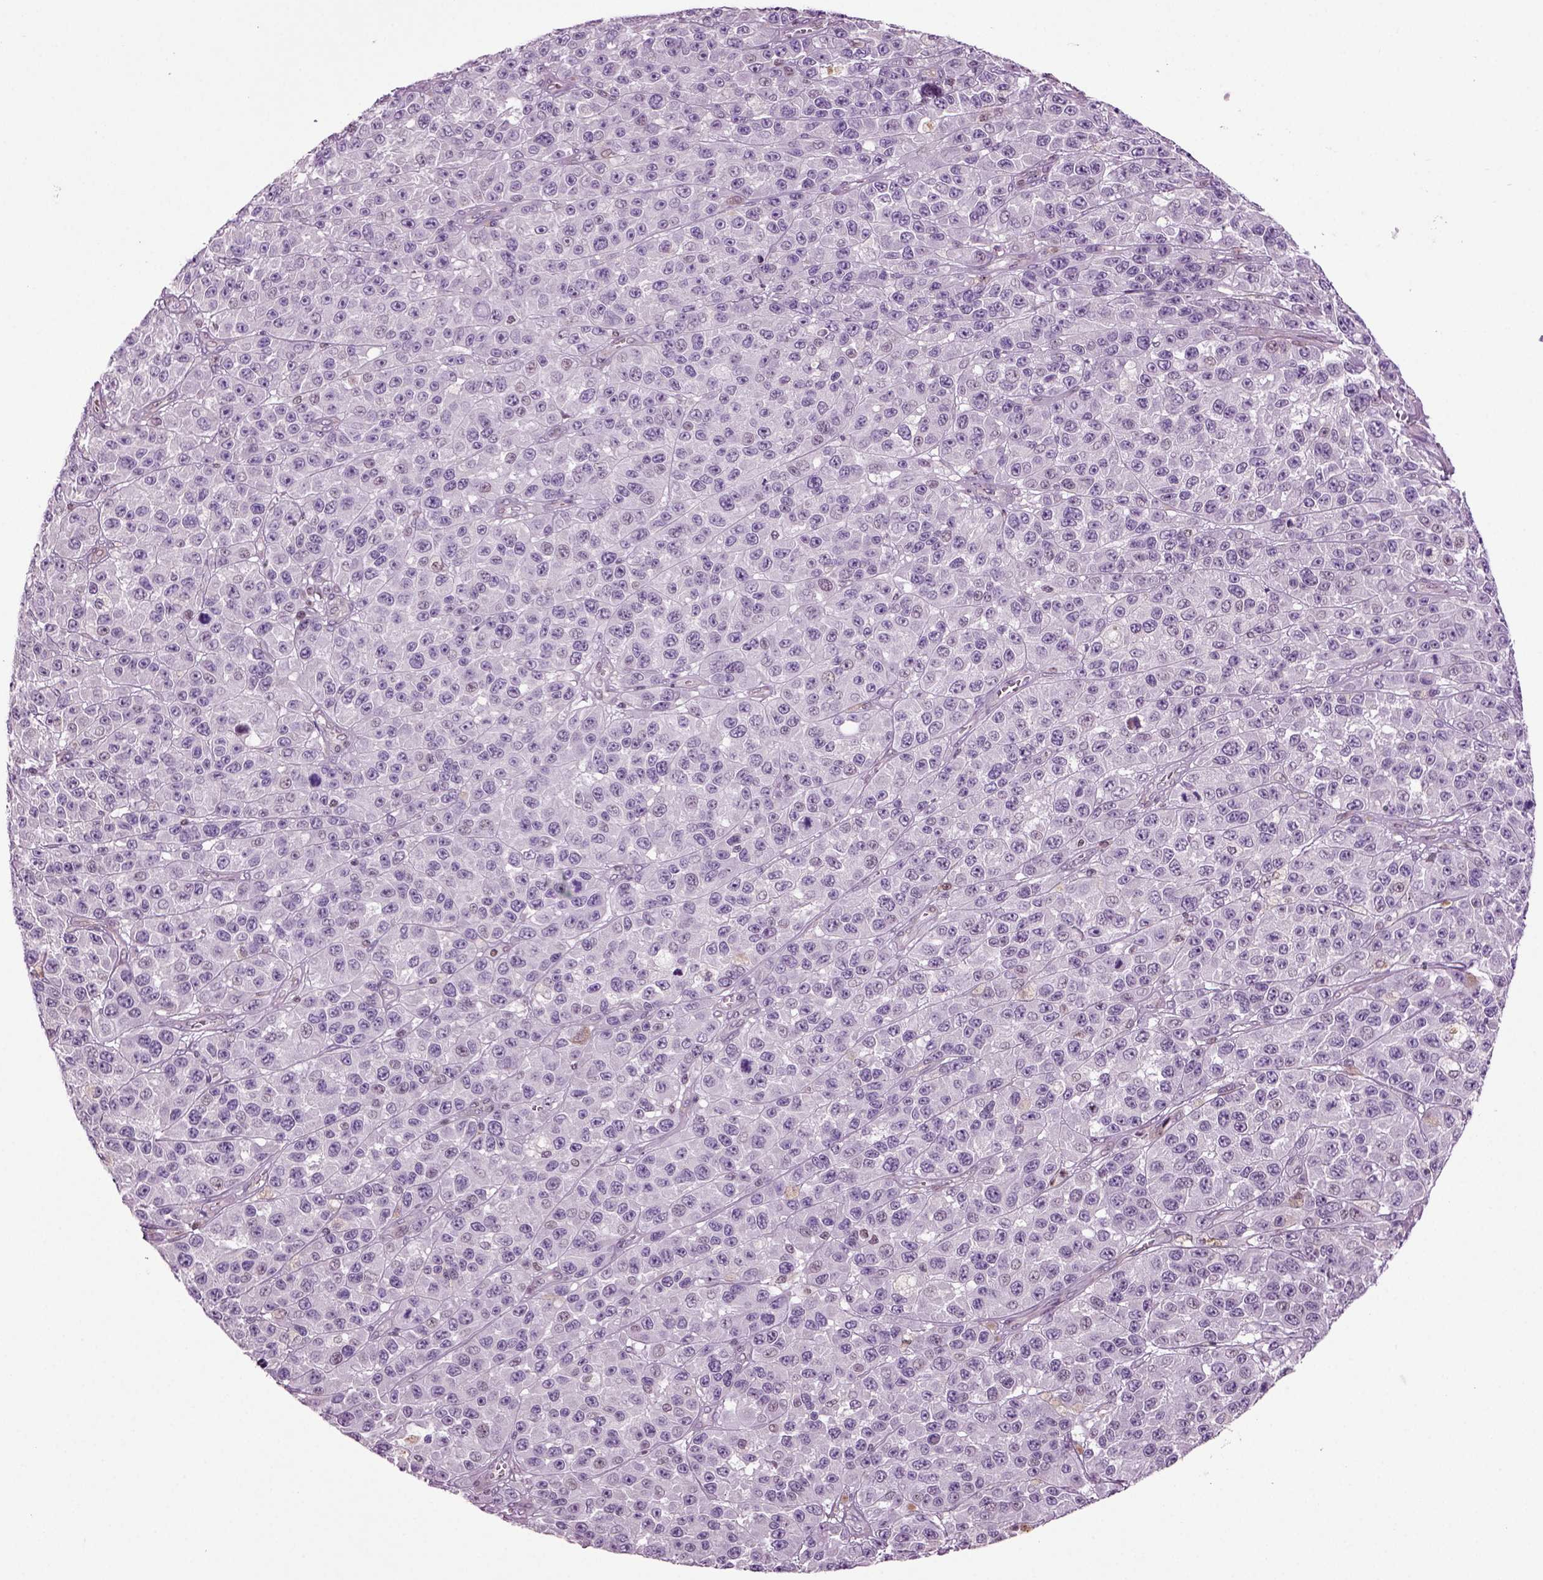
{"staining": {"intensity": "negative", "quantity": "none", "location": "none"}, "tissue": "melanoma", "cell_type": "Tumor cells", "image_type": "cancer", "snomed": [{"axis": "morphology", "description": "Malignant melanoma, NOS"}, {"axis": "topography", "description": "Skin"}], "caption": "This micrograph is of melanoma stained with IHC to label a protein in brown with the nuclei are counter-stained blue. There is no expression in tumor cells. The staining is performed using DAB brown chromogen with nuclei counter-stained in using hematoxylin.", "gene": "ARID3A", "patient": {"sex": "female", "age": 58}}